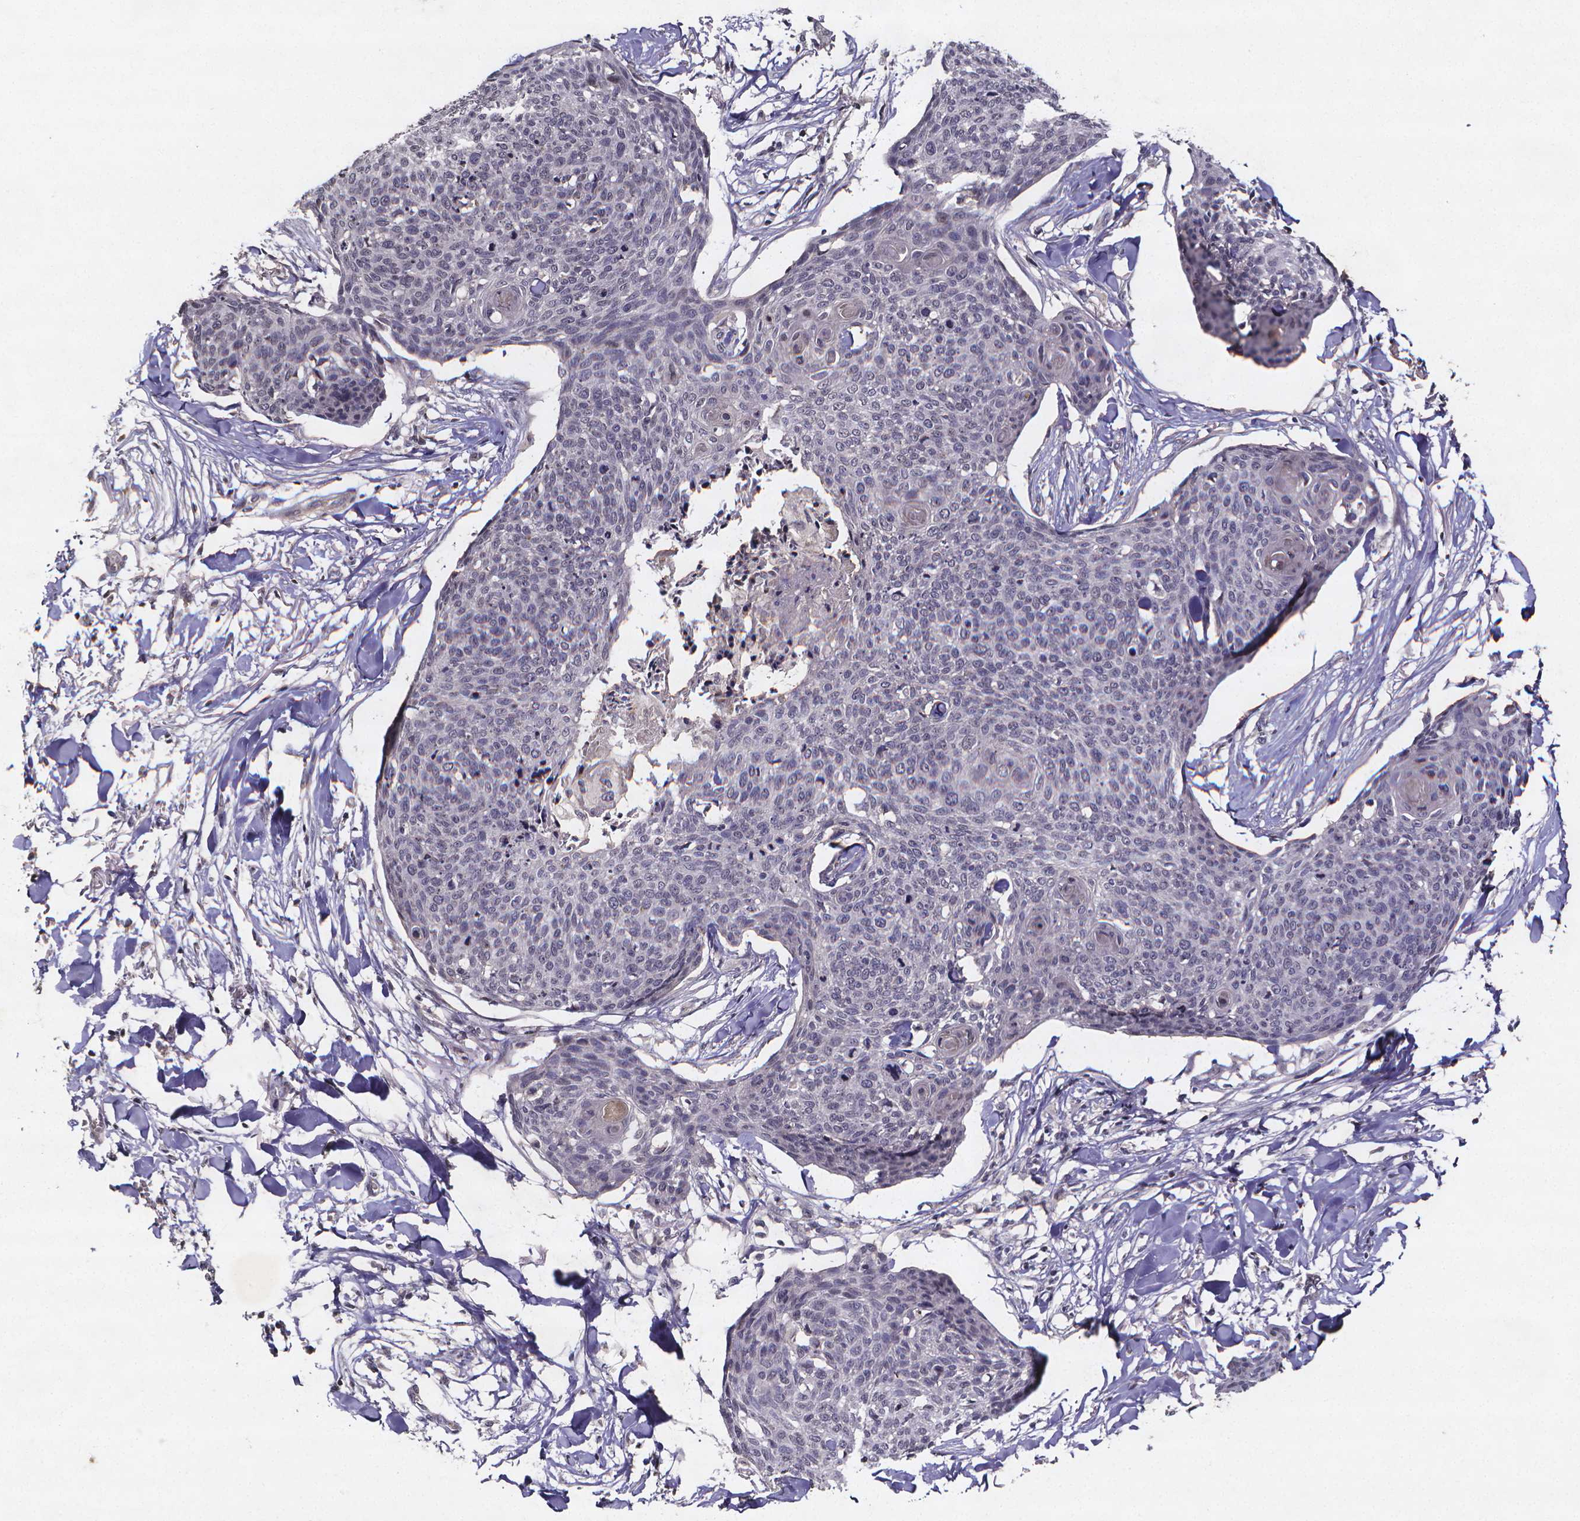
{"staining": {"intensity": "negative", "quantity": "none", "location": "none"}, "tissue": "skin cancer", "cell_type": "Tumor cells", "image_type": "cancer", "snomed": [{"axis": "morphology", "description": "Squamous cell carcinoma, NOS"}, {"axis": "topography", "description": "Skin"}, {"axis": "topography", "description": "Vulva"}], "caption": "Human skin squamous cell carcinoma stained for a protein using immunohistochemistry shows no expression in tumor cells.", "gene": "TP73", "patient": {"sex": "female", "age": 75}}